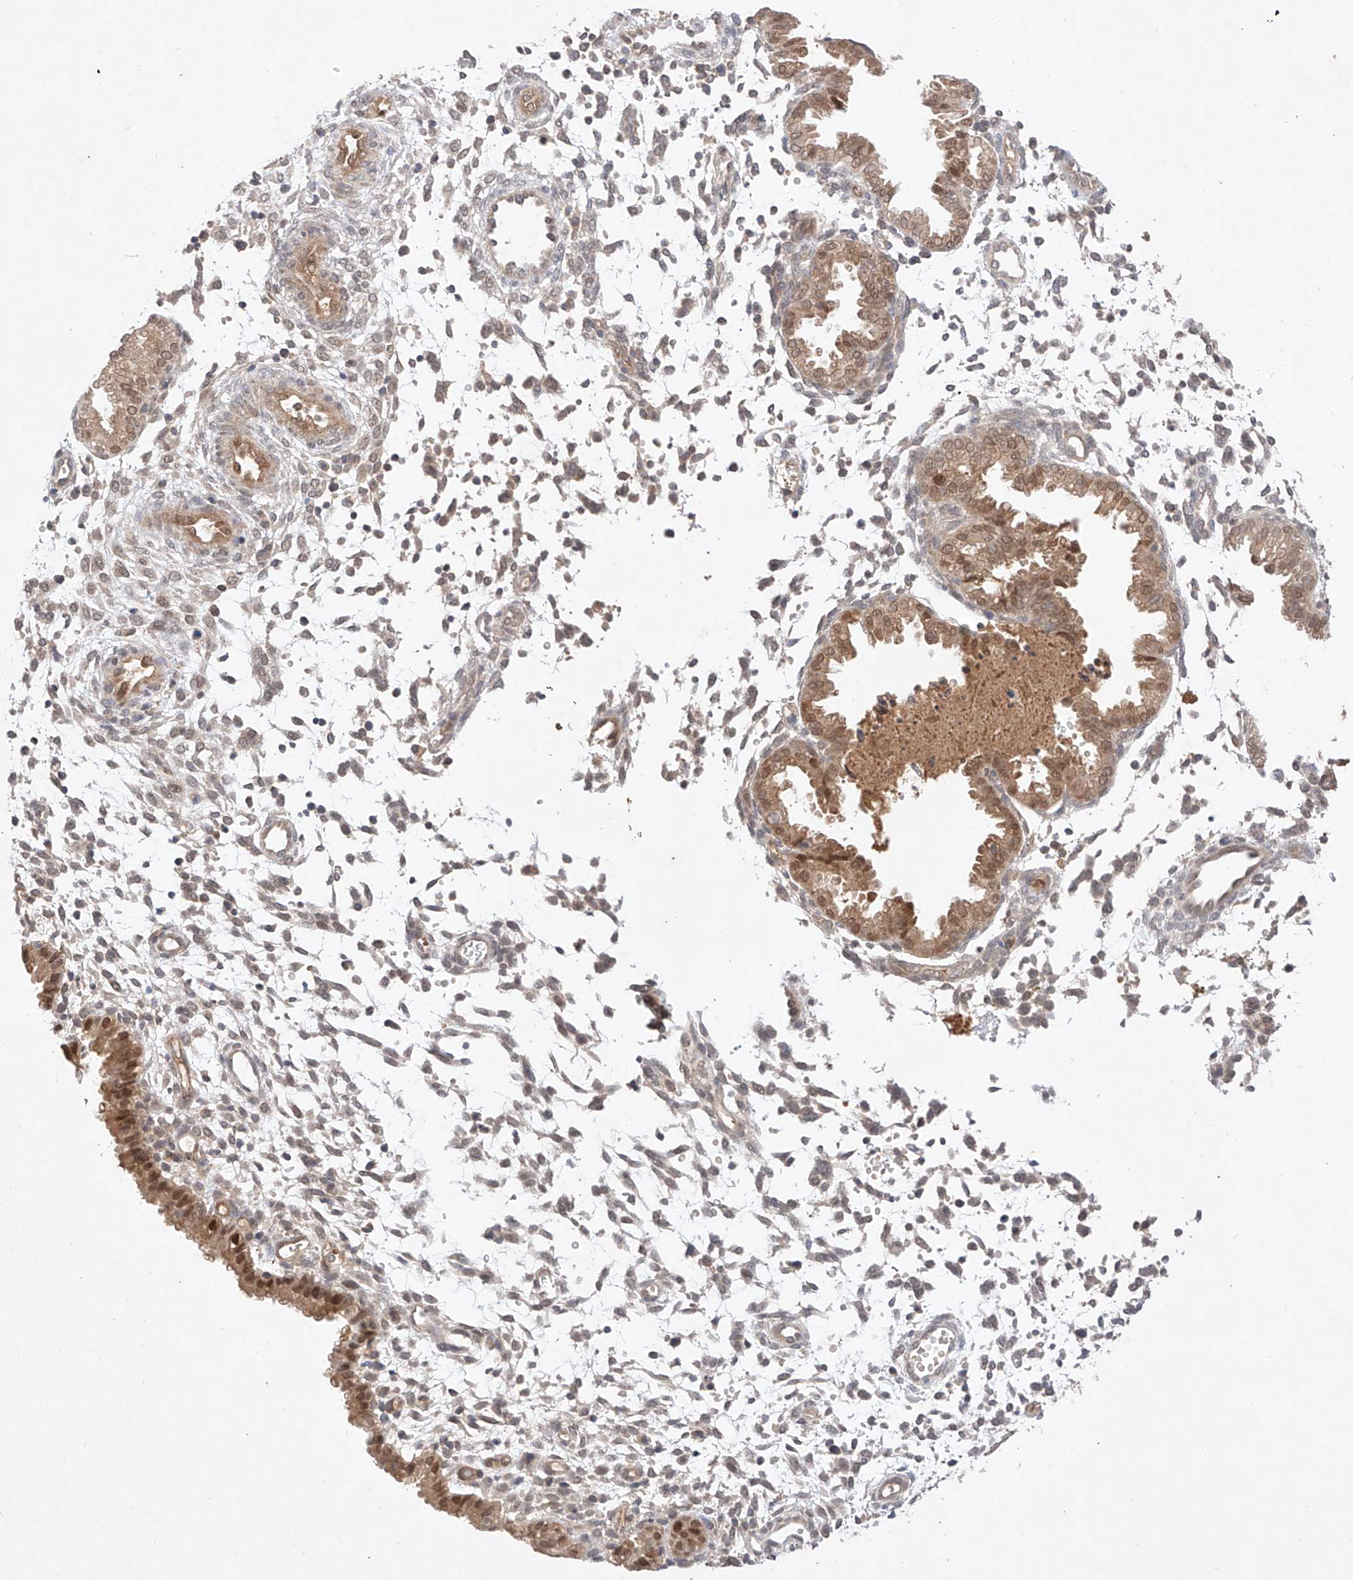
{"staining": {"intensity": "negative", "quantity": "none", "location": "none"}, "tissue": "endometrium", "cell_type": "Cells in endometrial stroma", "image_type": "normal", "snomed": [{"axis": "morphology", "description": "Normal tissue, NOS"}, {"axis": "topography", "description": "Endometrium"}], "caption": "A high-resolution photomicrograph shows IHC staining of unremarkable endometrium, which reveals no significant positivity in cells in endometrial stroma.", "gene": "ZNF124", "patient": {"sex": "female", "age": 33}}